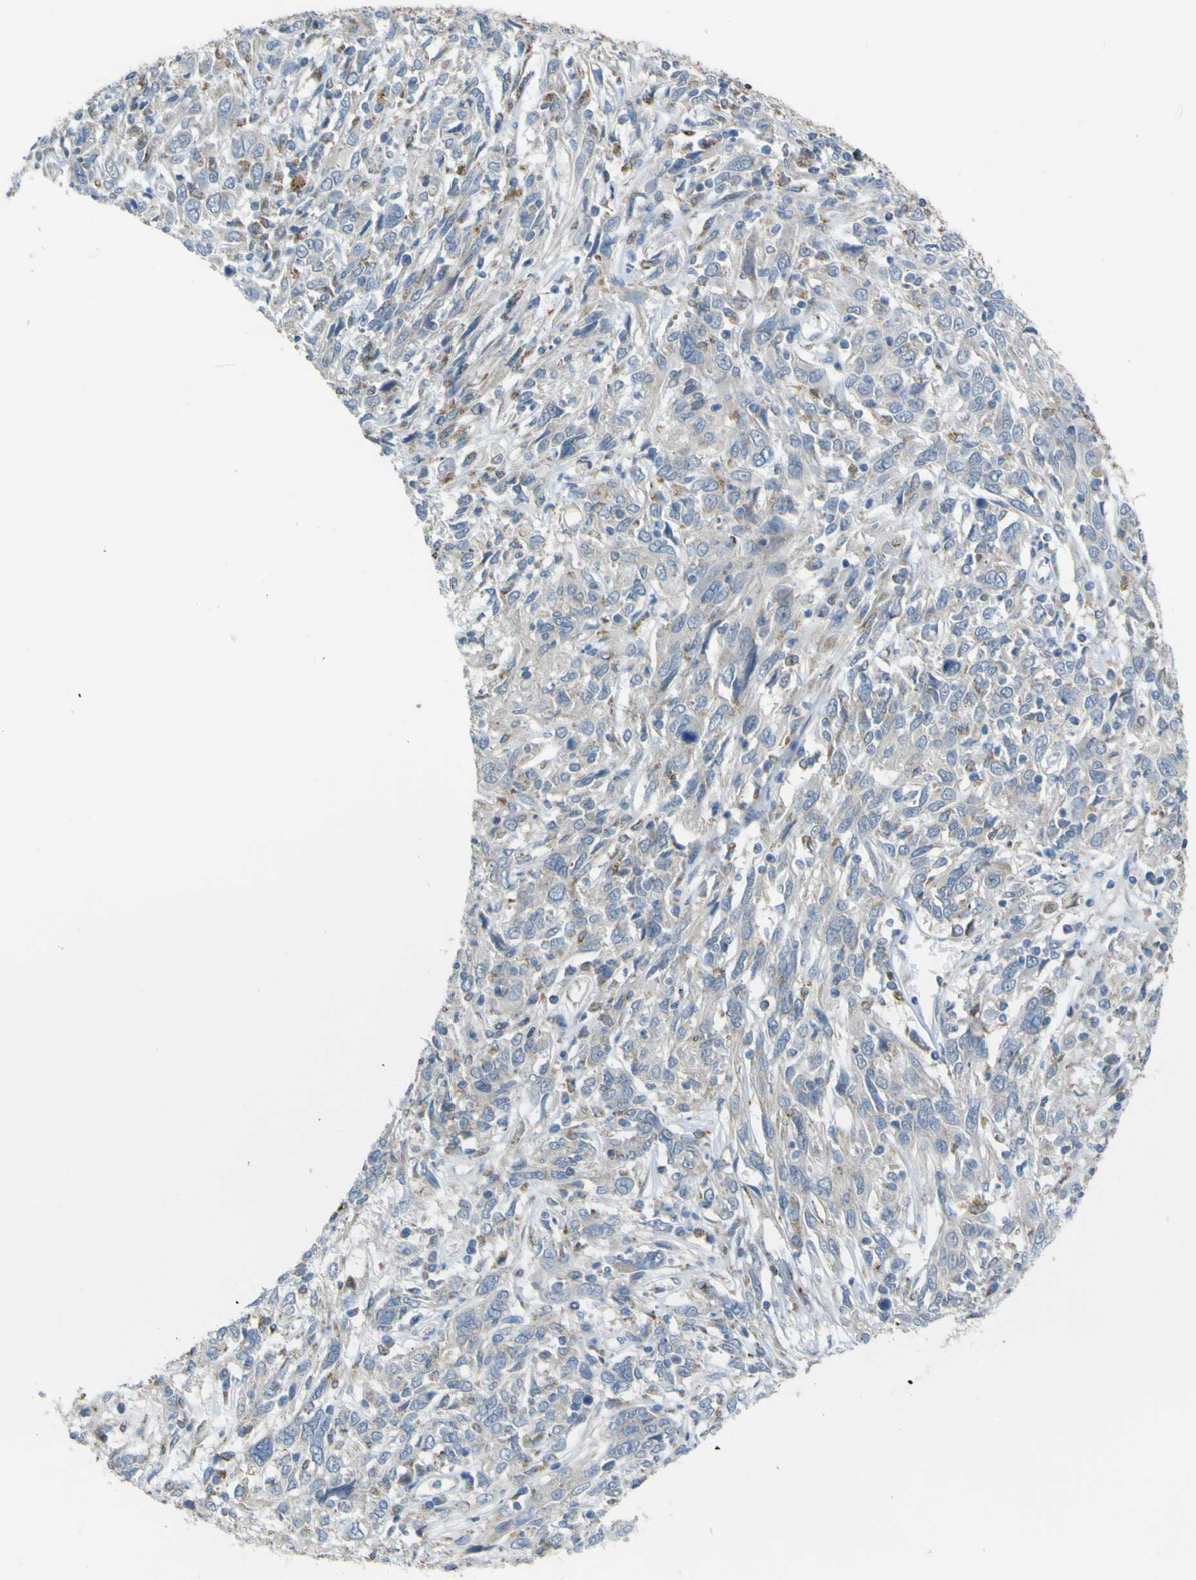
{"staining": {"intensity": "negative", "quantity": "none", "location": "none"}, "tissue": "cervical cancer", "cell_type": "Tumor cells", "image_type": "cancer", "snomed": [{"axis": "morphology", "description": "Squamous cell carcinoma, NOS"}, {"axis": "topography", "description": "Cervix"}], "caption": "This is an IHC image of human cervical squamous cell carcinoma. There is no staining in tumor cells.", "gene": "ACBD5", "patient": {"sex": "female", "age": 46}}